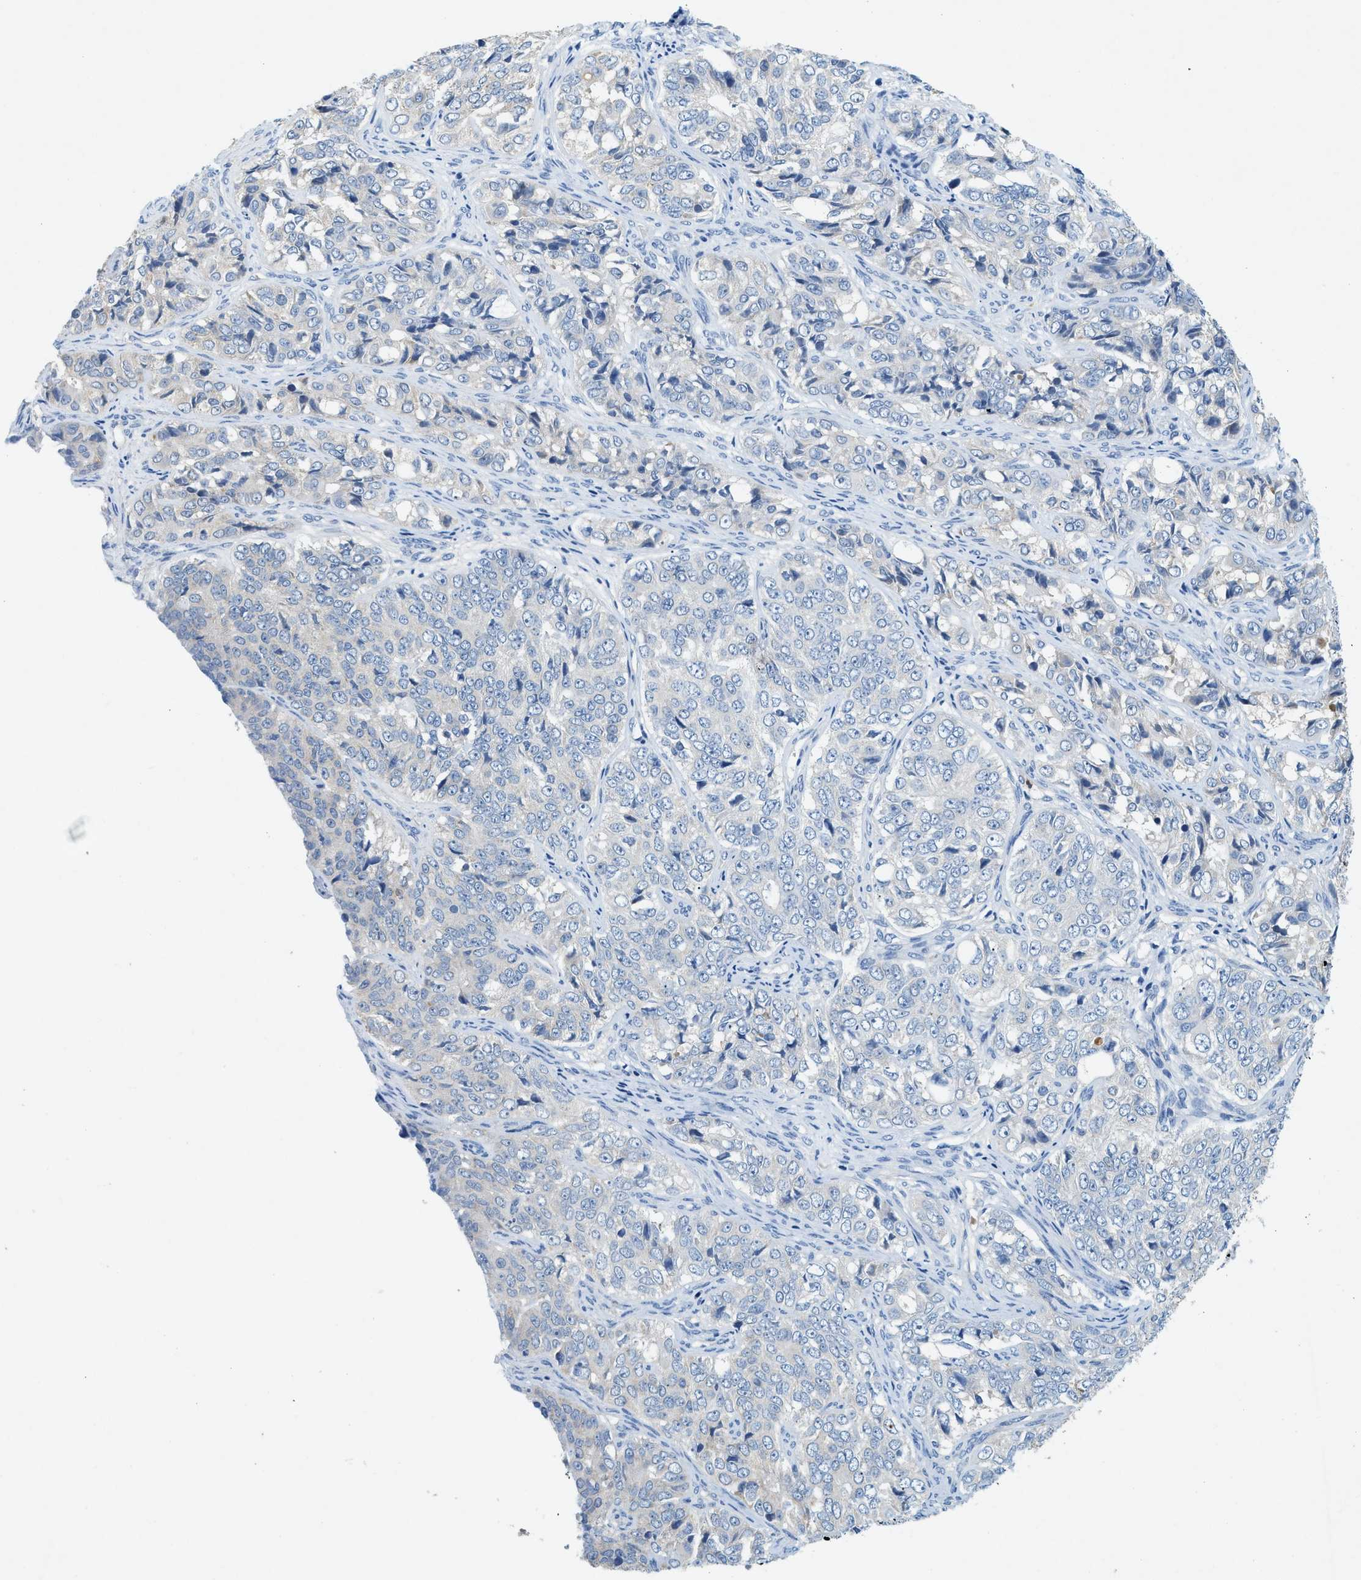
{"staining": {"intensity": "negative", "quantity": "none", "location": "none"}, "tissue": "ovarian cancer", "cell_type": "Tumor cells", "image_type": "cancer", "snomed": [{"axis": "morphology", "description": "Carcinoma, endometroid"}, {"axis": "topography", "description": "Ovary"}], "caption": "Immunohistochemistry micrograph of human endometroid carcinoma (ovarian) stained for a protein (brown), which displays no staining in tumor cells.", "gene": "ZDHHC13", "patient": {"sex": "female", "age": 51}}